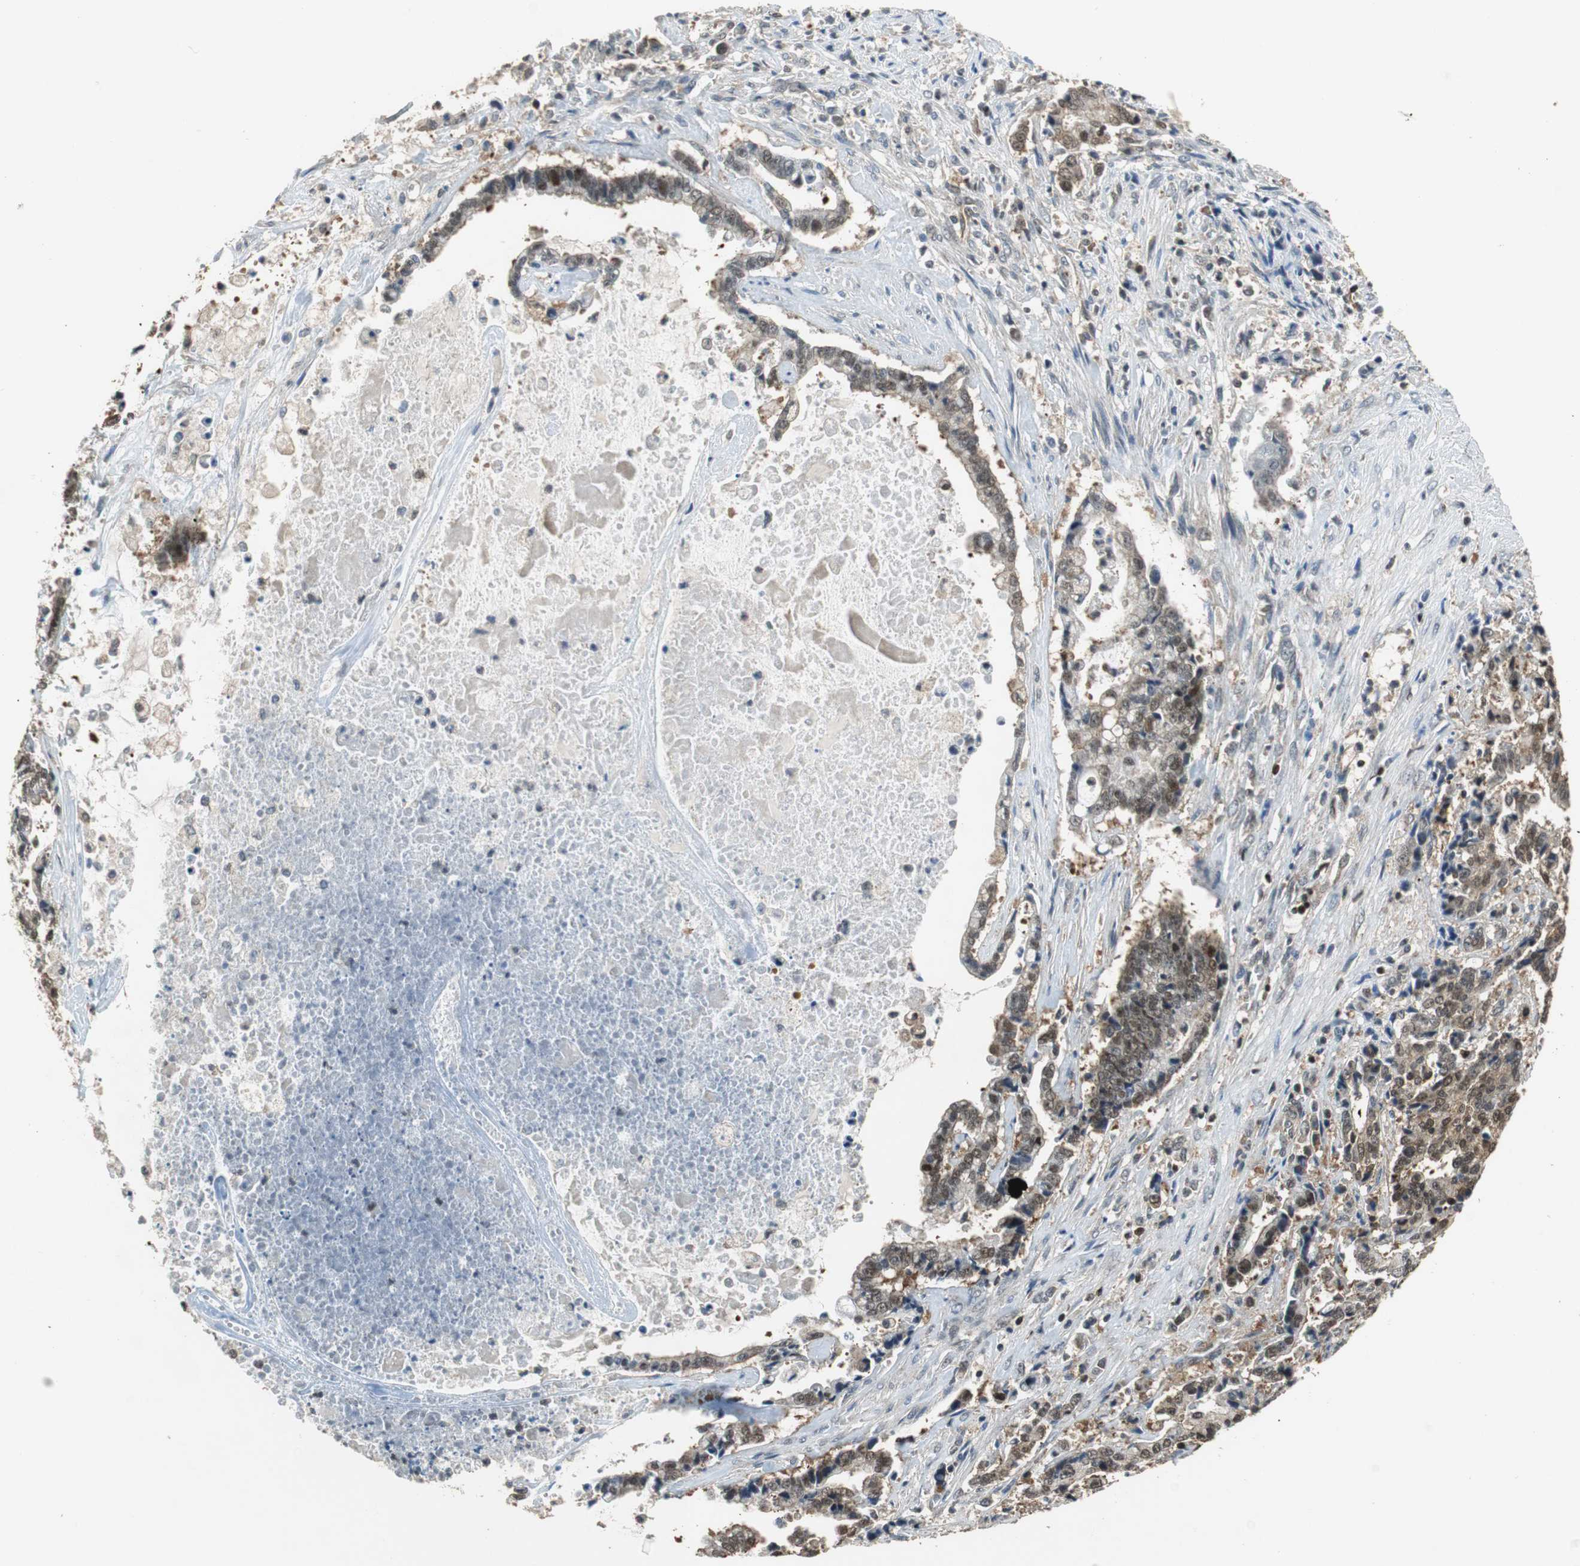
{"staining": {"intensity": "weak", "quantity": ">75%", "location": "cytoplasmic/membranous"}, "tissue": "liver cancer", "cell_type": "Tumor cells", "image_type": "cancer", "snomed": [{"axis": "morphology", "description": "Cholangiocarcinoma"}, {"axis": "topography", "description": "Liver"}], "caption": "Immunohistochemistry staining of liver cancer, which reveals low levels of weak cytoplasmic/membranous positivity in about >75% of tumor cells indicating weak cytoplasmic/membranous protein expression. The staining was performed using DAB (3,3'-diaminobenzidine) (brown) for protein detection and nuclei were counterstained in hematoxylin (blue).", "gene": "GSDMD", "patient": {"sex": "male", "age": 57}}